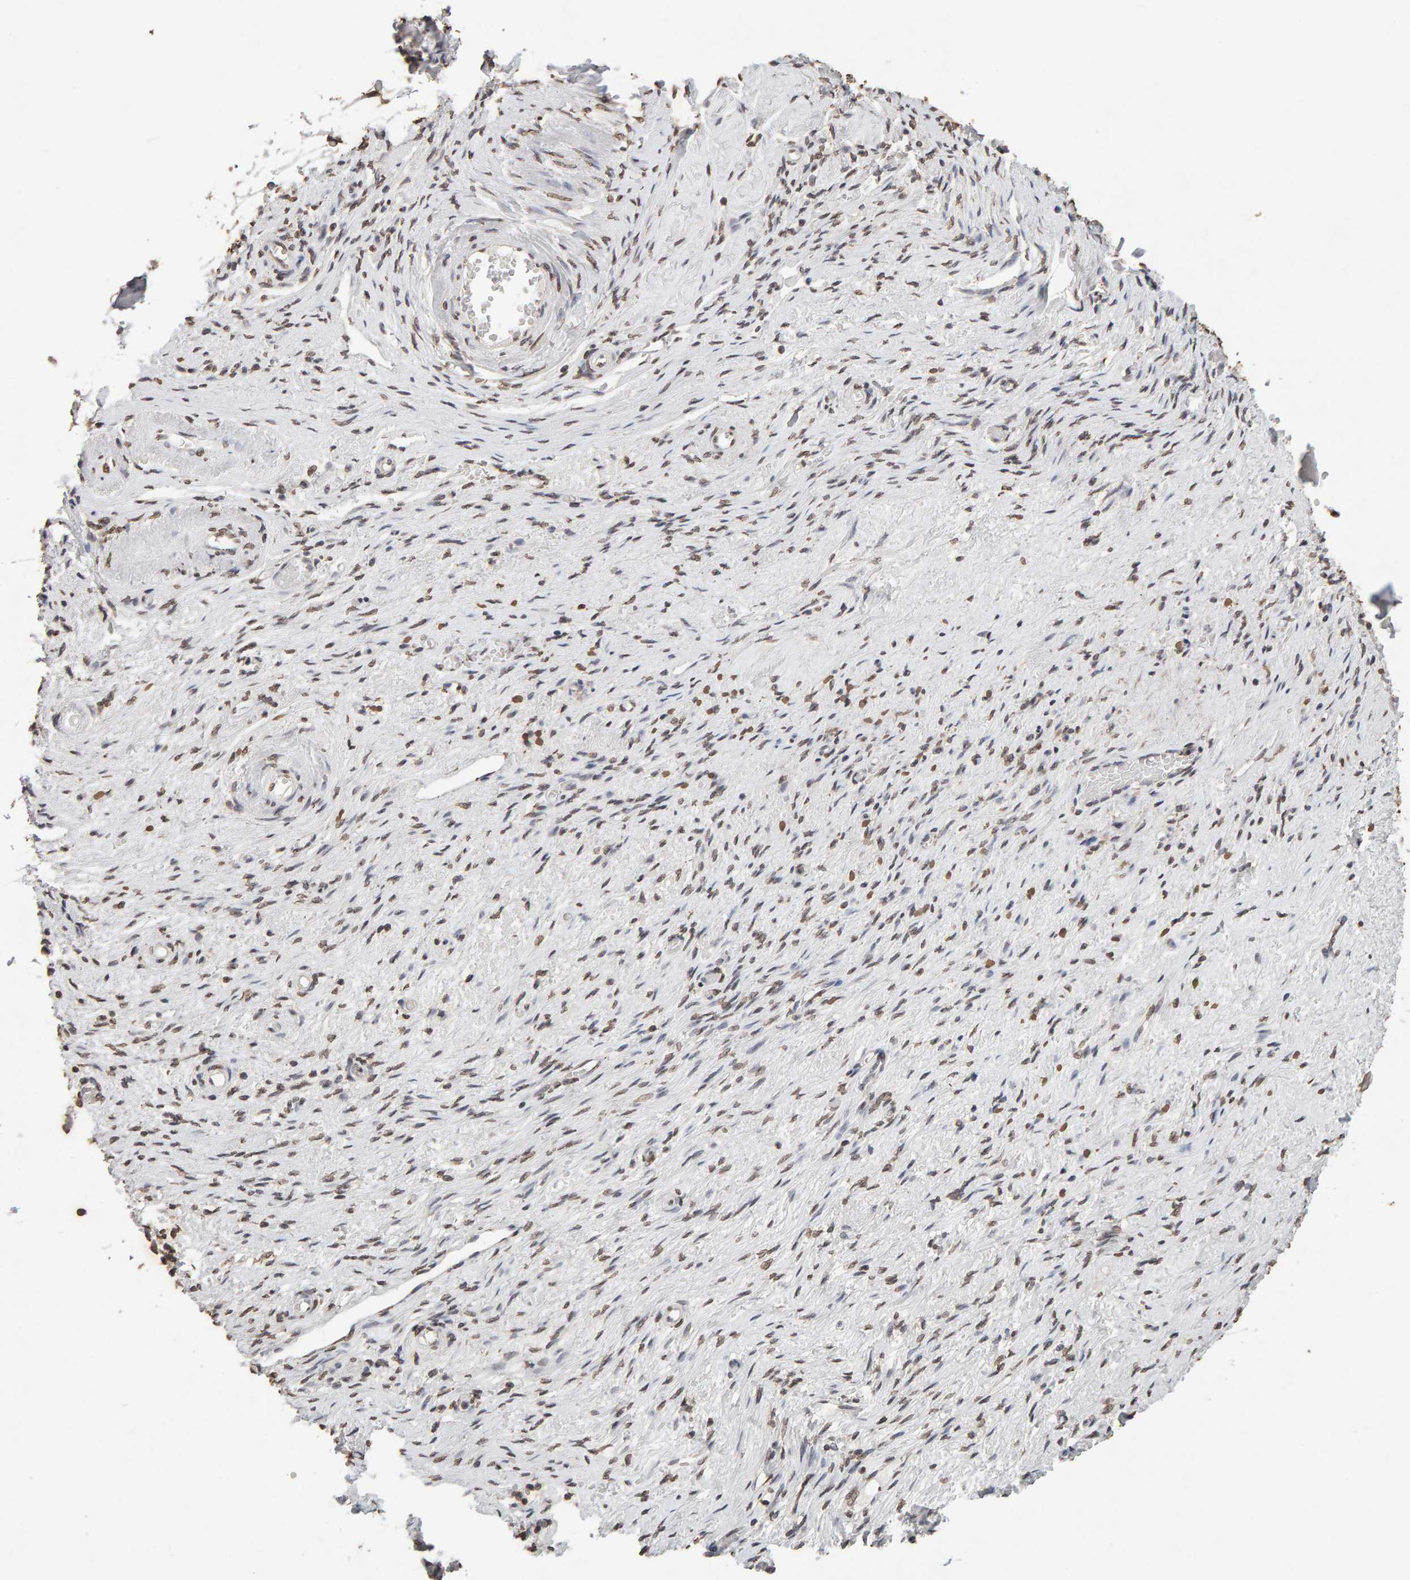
{"staining": {"intensity": "moderate", "quantity": "25%-75%", "location": "nuclear"}, "tissue": "adipose tissue", "cell_type": "Adipocytes", "image_type": "normal", "snomed": [{"axis": "morphology", "description": "Normal tissue, NOS"}, {"axis": "topography", "description": "Vascular tissue"}, {"axis": "topography", "description": "Fallopian tube"}, {"axis": "topography", "description": "Ovary"}], "caption": "Immunohistochemistry image of normal adipose tissue: human adipose tissue stained using immunohistochemistry demonstrates medium levels of moderate protein expression localized specifically in the nuclear of adipocytes, appearing as a nuclear brown color.", "gene": "DNAJB5", "patient": {"sex": "female", "age": 67}}